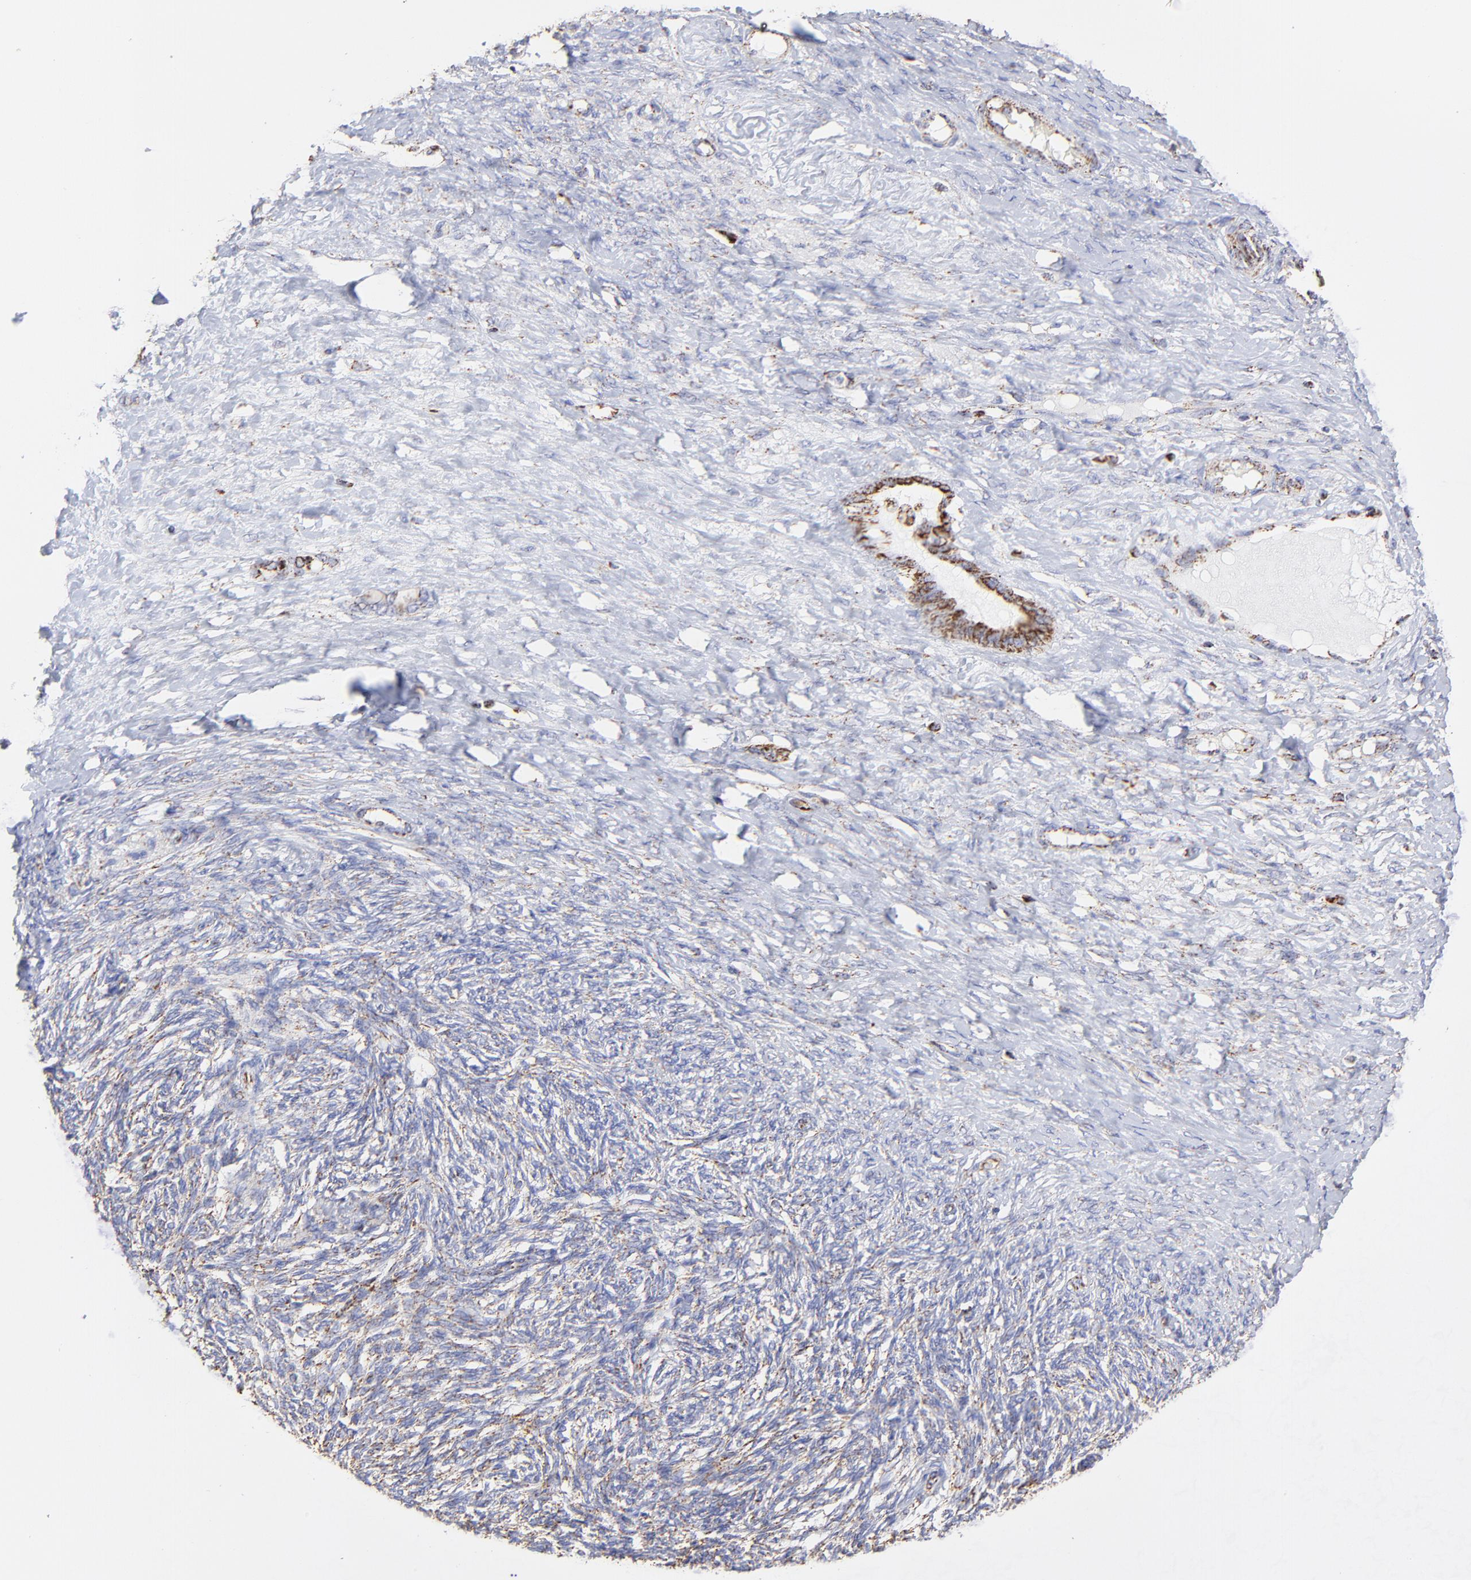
{"staining": {"intensity": "strong", "quantity": ">75%", "location": "cytoplasmic/membranous"}, "tissue": "ovarian cancer", "cell_type": "Tumor cells", "image_type": "cancer", "snomed": [{"axis": "morphology", "description": "Normal tissue, NOS"}, {"axis": "morphology", "description": "Cystadenocarcinoma, serous, NOS"}, {"axis": "topography", "description": "Ovary"}], "caption": "Immunohistochemistry (IHC) image of neoplastic tissue: human ovarian cancer stained using IHC demonstrates high levels of strong protein expression localized specifically in the cytoplasmic/membranous of tumor cells, appearing as a cytoplasmic/membranous brown color.", "gene": "ECH1", "patient": {"sex": "female", "age": 62}}